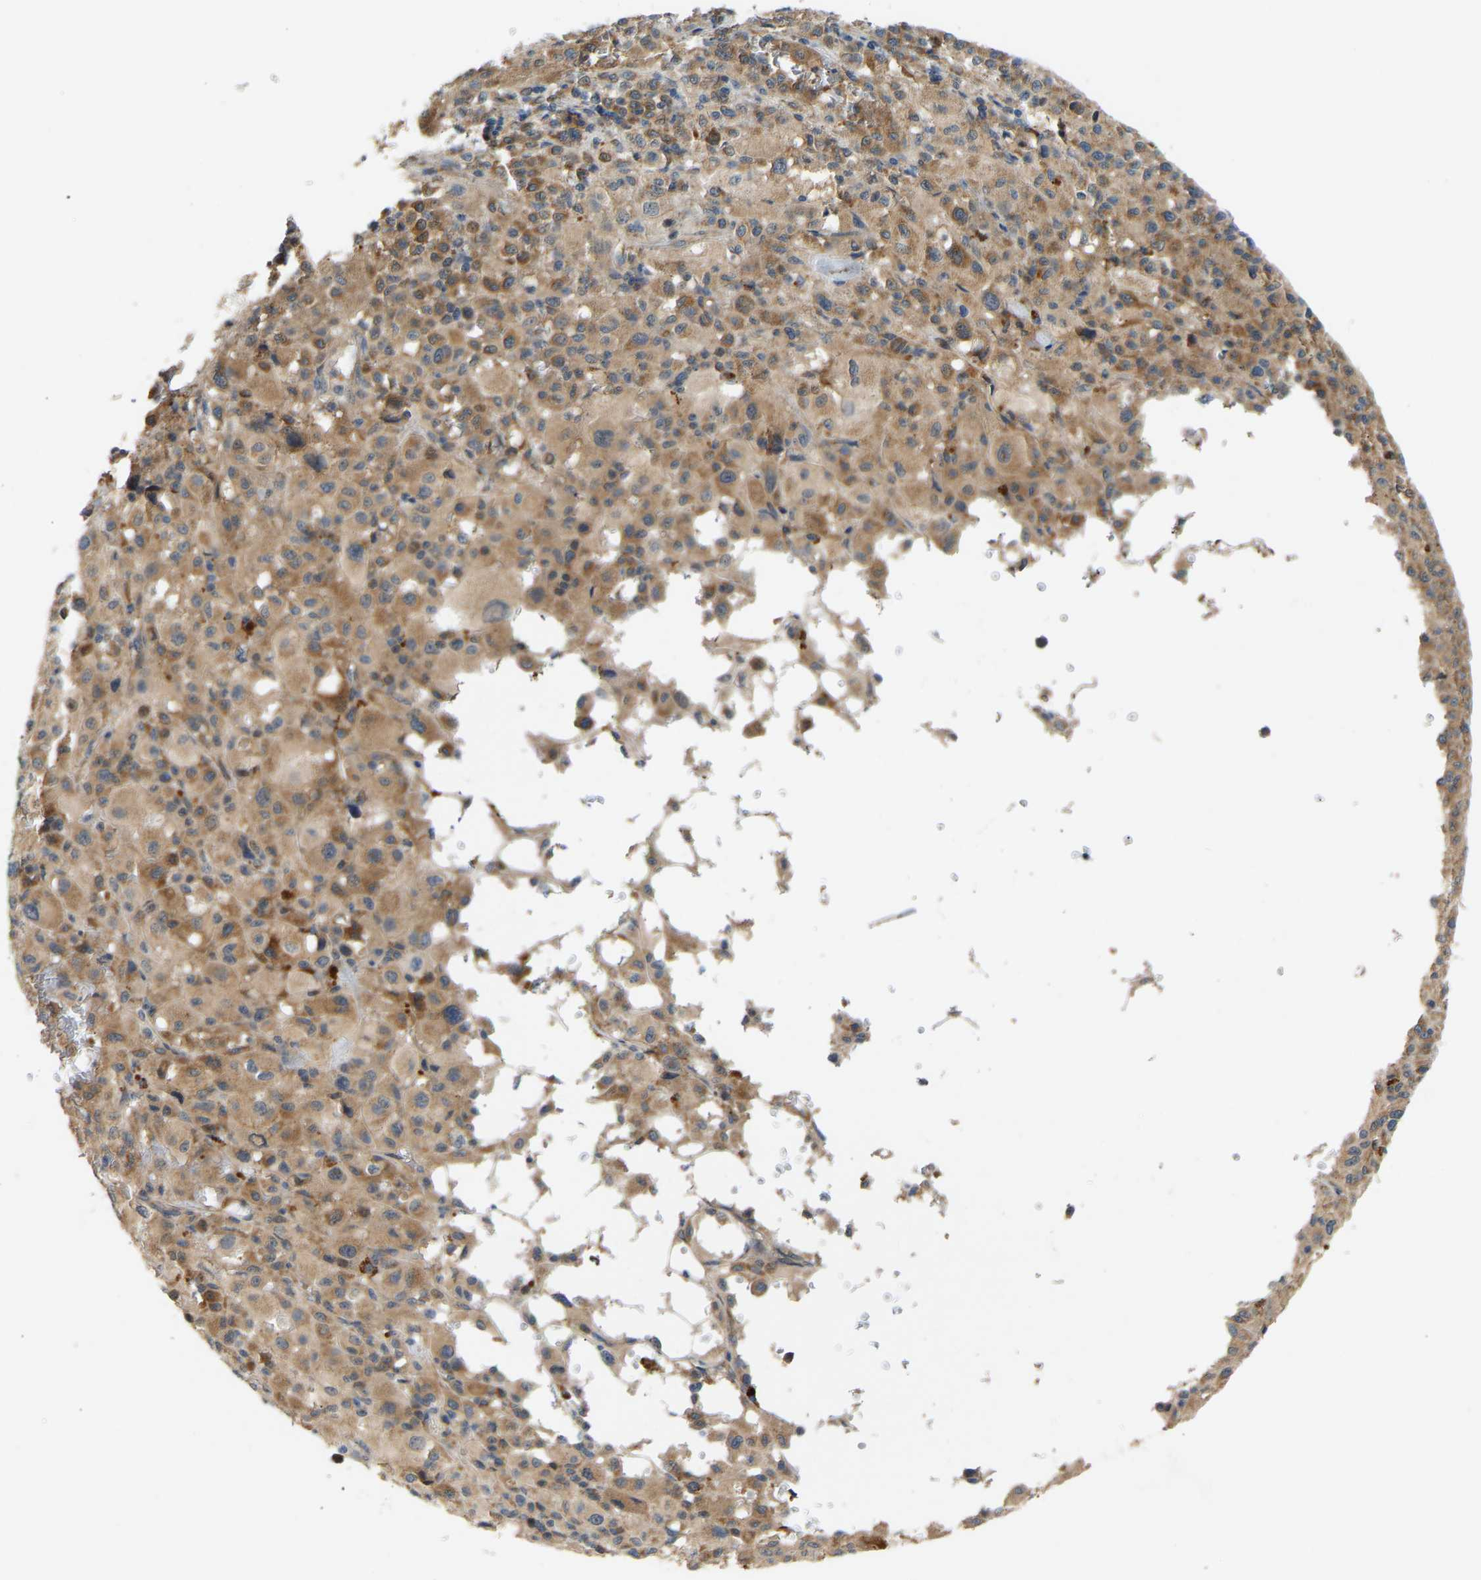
{"staining": {"intensity": "moderate", "quantity": ">75%", "location": "cytoplasmic/membranous"}, "tissue": "melanoma", "cell_type": "Tumor cells", "image_type": "cancer", "snomed": [{"axis": "morphology", "description": "Malignant melanoma, Metastatic site"}, {"axis": "topography", "description": "Skin"}], "caption": "Melanoma stained with immunohistochemistry shows moderate cytoplasmic/membranous staining in about >75% of tumor cells. (IHC, brightfield microscopy, high magnification).", "gene": "PTCD1", "patient": {"sex": "female", "age": 74}}